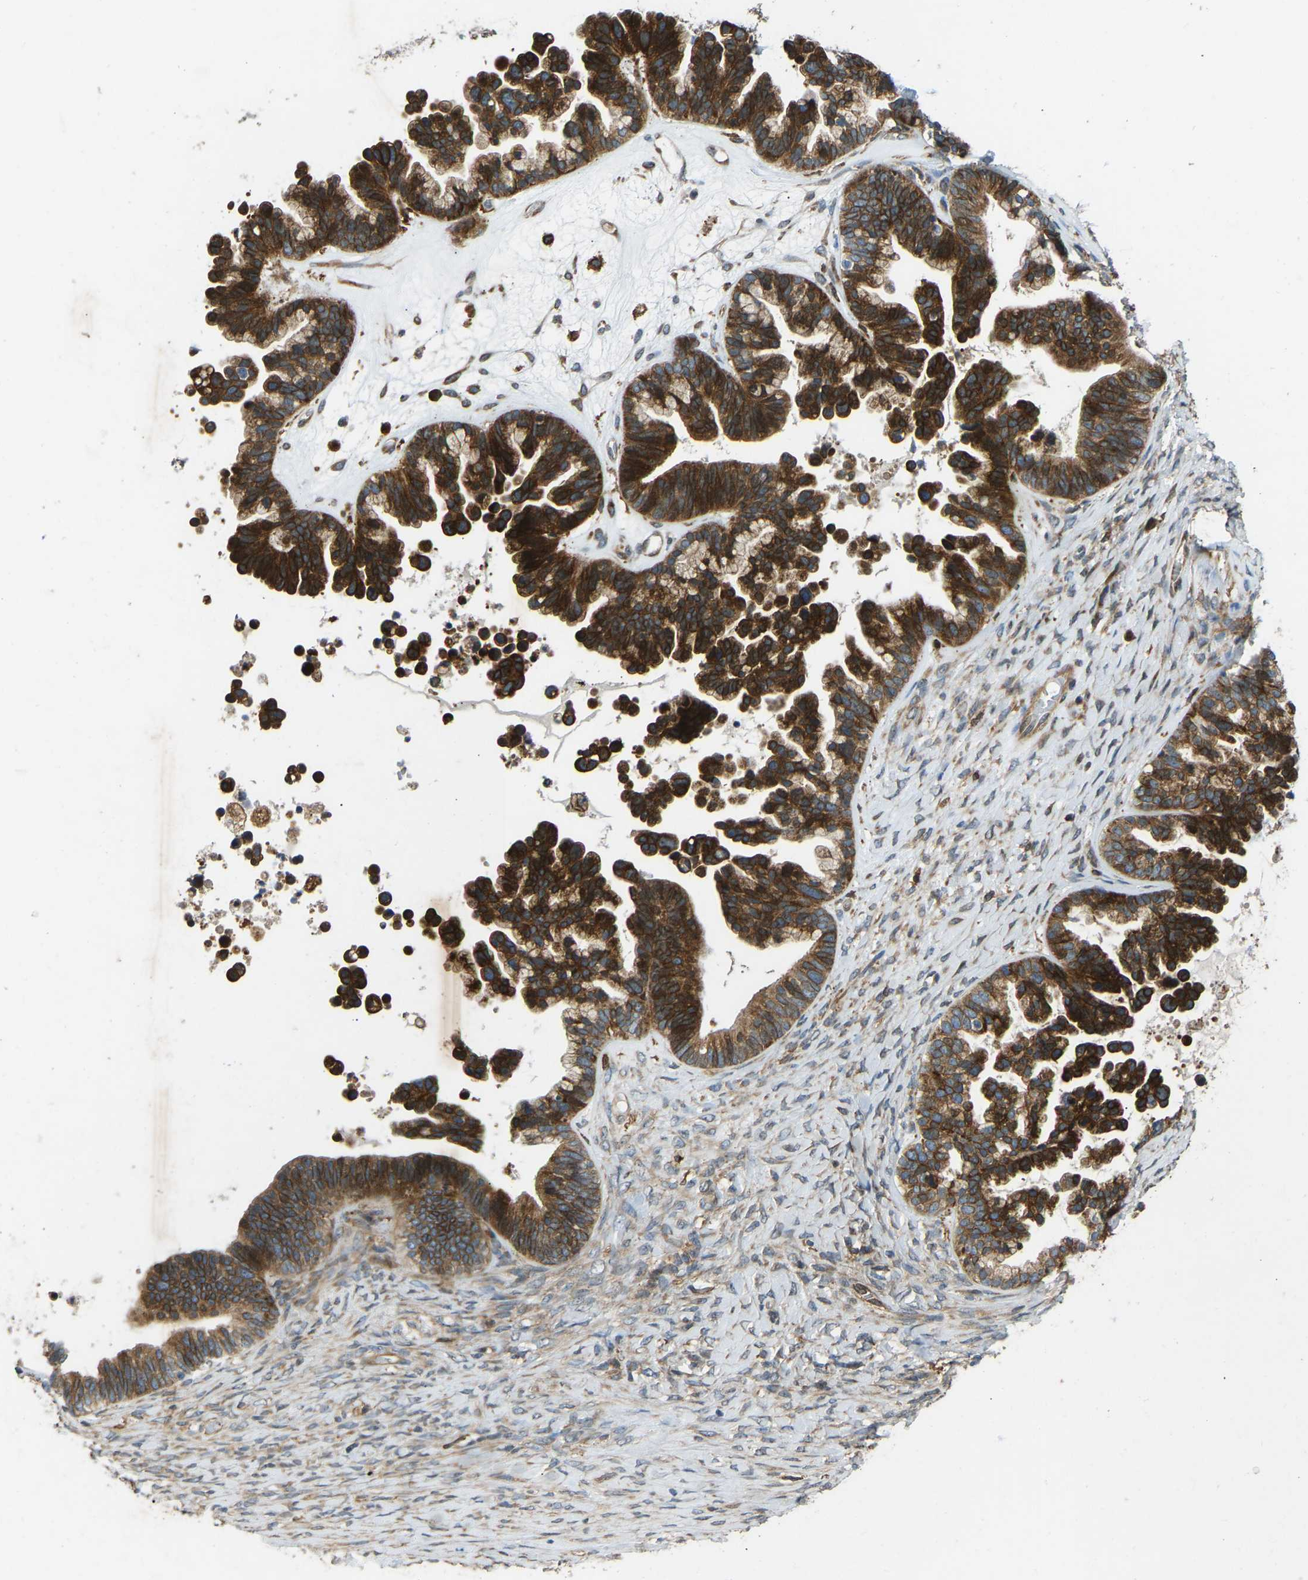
{"staining": {"intensity": "strong", "quantity": ">75%", "location": "cytoplasmic/membranous"}, "tissue": "ovarian cancer", "cell_type": "Tumor cells", "image_type": "cancer", "snomed": [{"axis": "morphology", "description": "Cystadenocarcinoma, serous, NOS"}, {"axis": "topography", "description": "Ovary"}], "caption": "Immunohistochemical staining of ovarian cancer (serous cystadenocarcinoma) displays high levels of strong cytoplasmic/membranous expression in approximately >75% of tumor cells.", "gene": "OS9", "patient": {"sex": "female", "age": 56}}